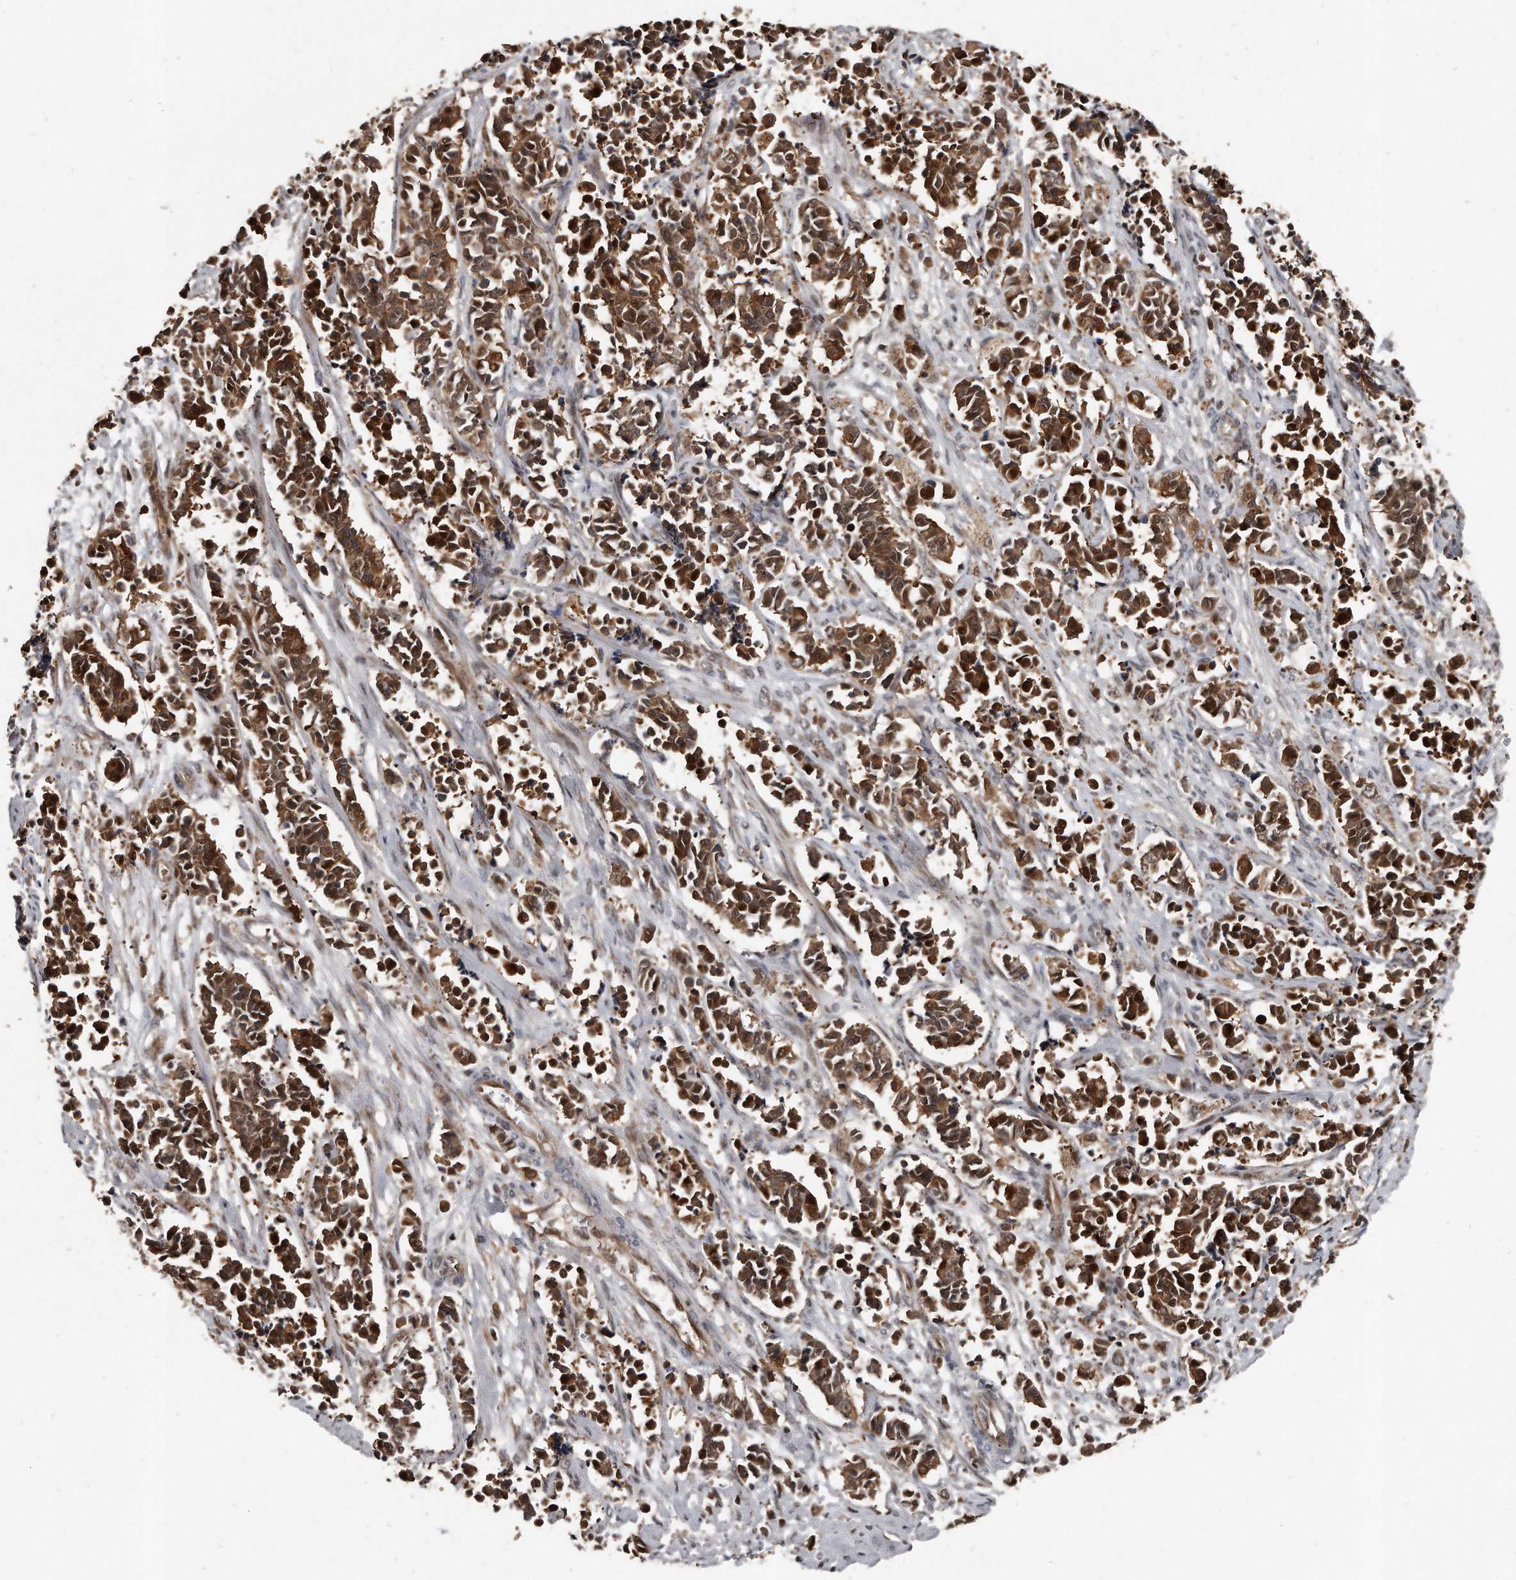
{"staining": {"intensity": "moderate", "quantity": ">75%", "location": "cytoplasmic/membranous"}, "tissue": "cervical cancer", "cell_type": "Tumor cells", "image_type": "cancer", "snomed": [{"axis": "morphology", "description": "Normal tissue, NOS"}, {"axis": "morphology", "description": "Squamous cell carcinoma, NOS"}, {"axis": "topography", "description": "Cervix"}], "caption": "A high-resolution histopathology image shows immunohistochemistry staining of cervical cancer, which exhibits moderate cytoplasmic/membranous positivity in approximately >75% of tumor cells.", "gene": "GCH1", "patient": {"sex": "female", "age": 35}}